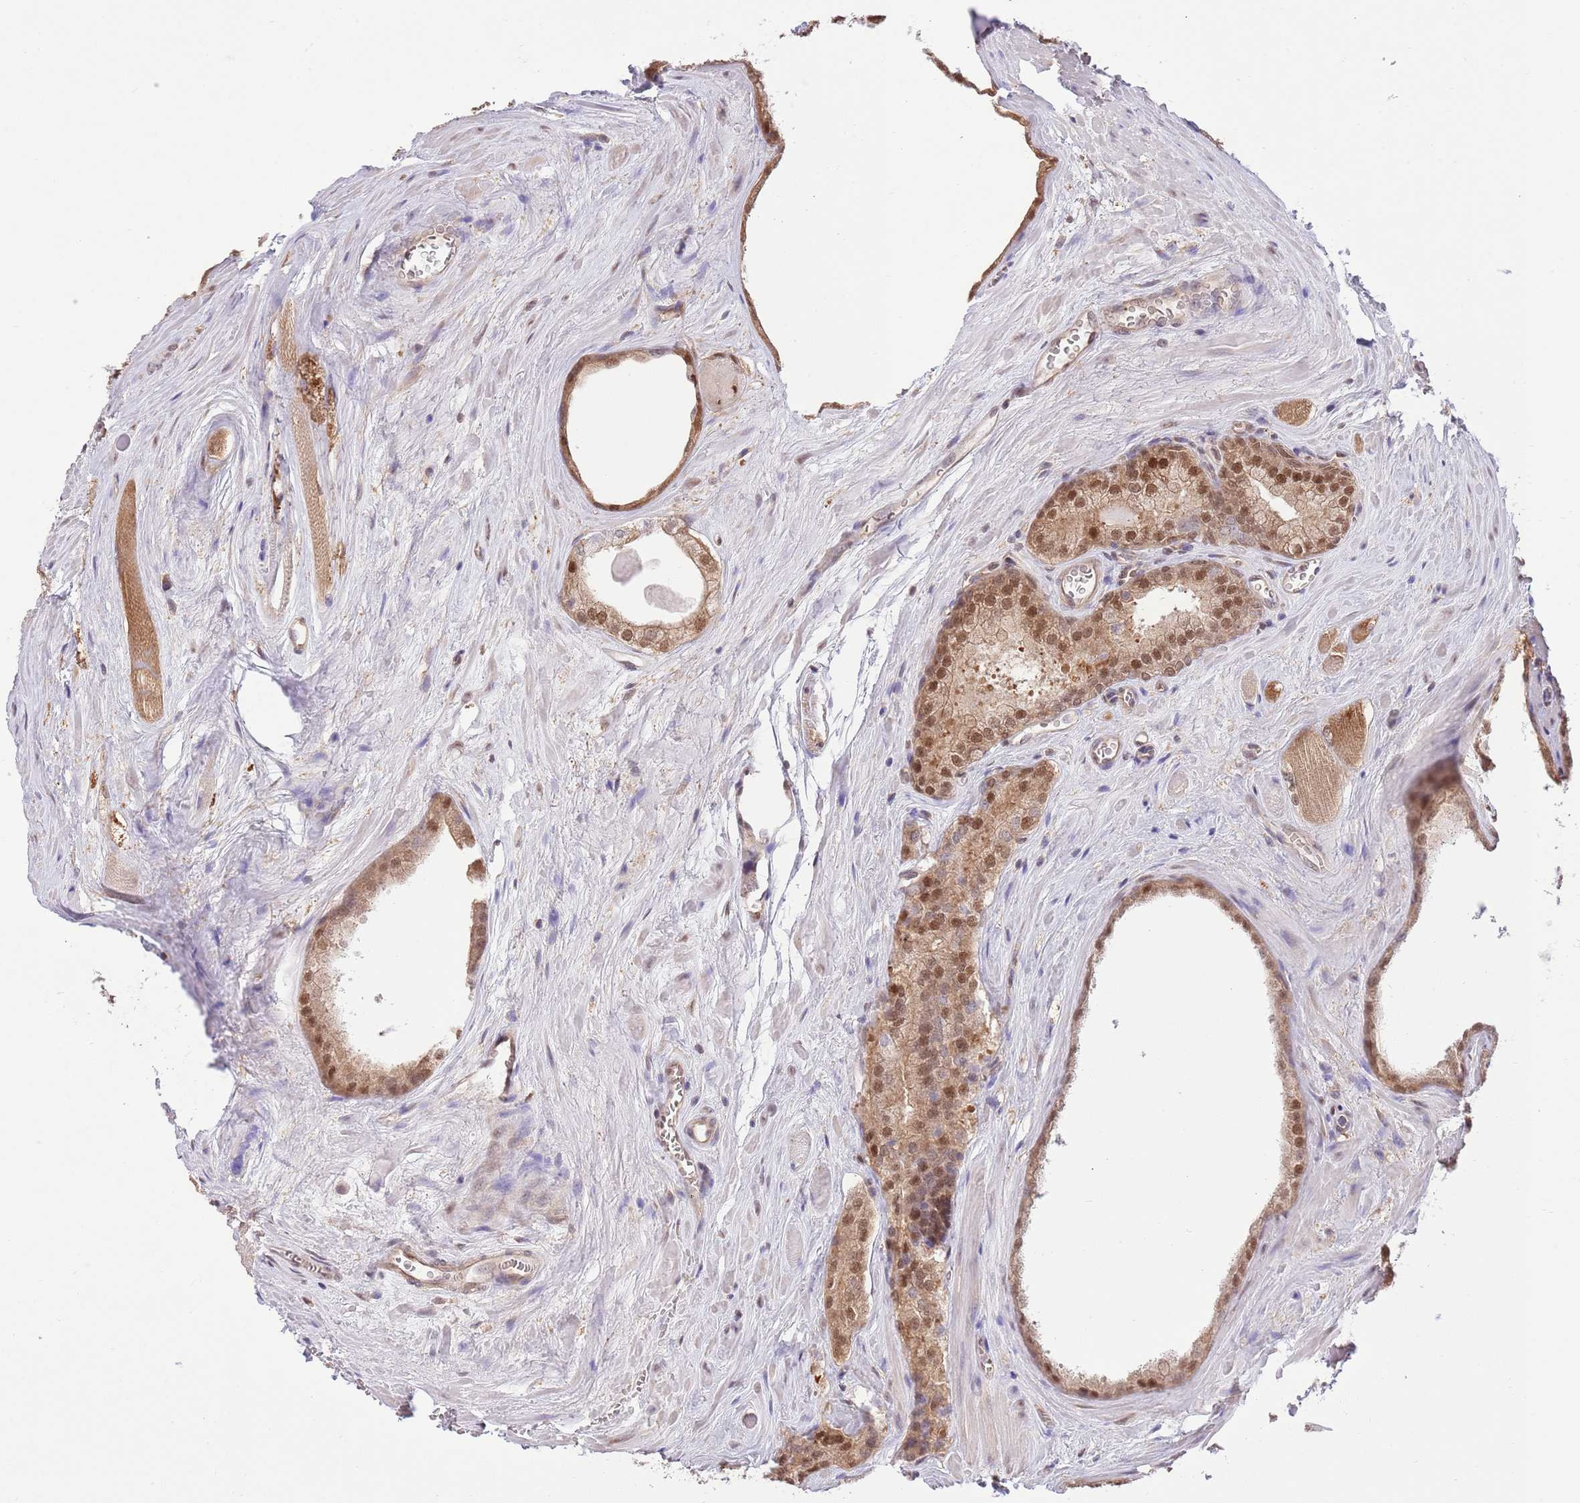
{"staining": {"intensity": "moderate", "quantity": ">75%", "location": "cytoplasmic/membranous,nuclear"}, "tissue": "prostate cancer", "cell_type": "Tumor cells", "image_type": "cancer", "snomed": [{"axis": "morphology", "description": "Adenocarcinoma, Low grade"}, {"axis": "topography", "description": "Prostate"}], "caption": "Approximately >75% of tumor cells in prostate cancer (low-grade adenocarcinoma) show moderate cytoplasmic/membranous and nuclear protein staining as visualized by brown immunohistochemical staining.", "gene": "NSFL1C", "patient": {"sex": "male", "age": 68}}